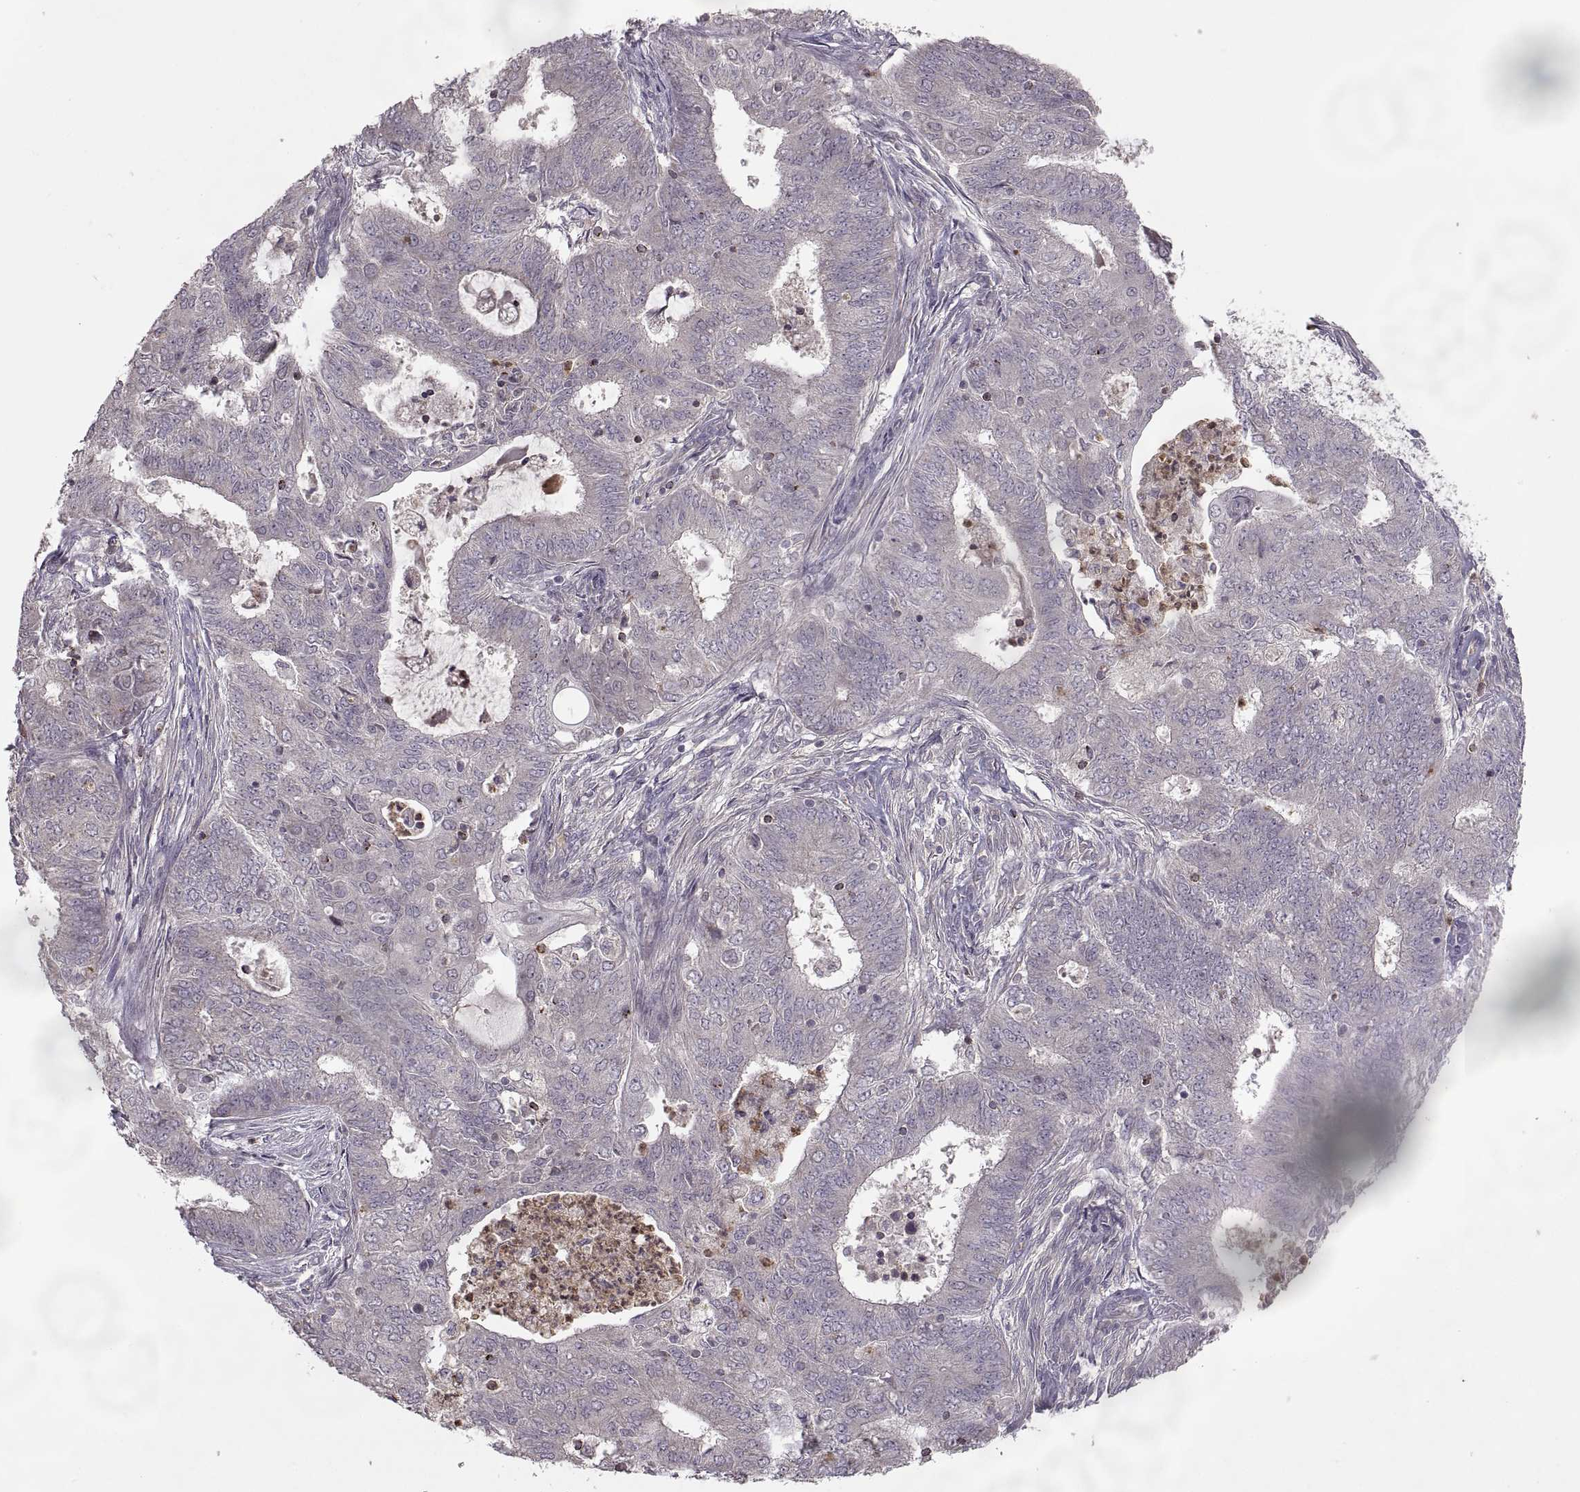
{"staining": {"intensity": "negative", "quantity": "none", "location": "none"}, "tissue": "endometrial cancer", "cell_type": "Tumor cells", "image_type": "cancer", "snomed": [{"axis": "morphology", "description": "Adenocarcinoma, NOS"}, {"axis": "topography", "description": "Endometrium"}], "caption": "This is a histopathology image of immunohistochemistry (IHC) staining of endometrial cancer, which shows no staining in tumor cells. The staining is performed using DAB (3,3'-diaminobenzidine) brown chromogen with nuclei counter-stained in using hematoxylin.", "gene": "PIERCE1", "patient": {"sex": "female", "age": 62}}